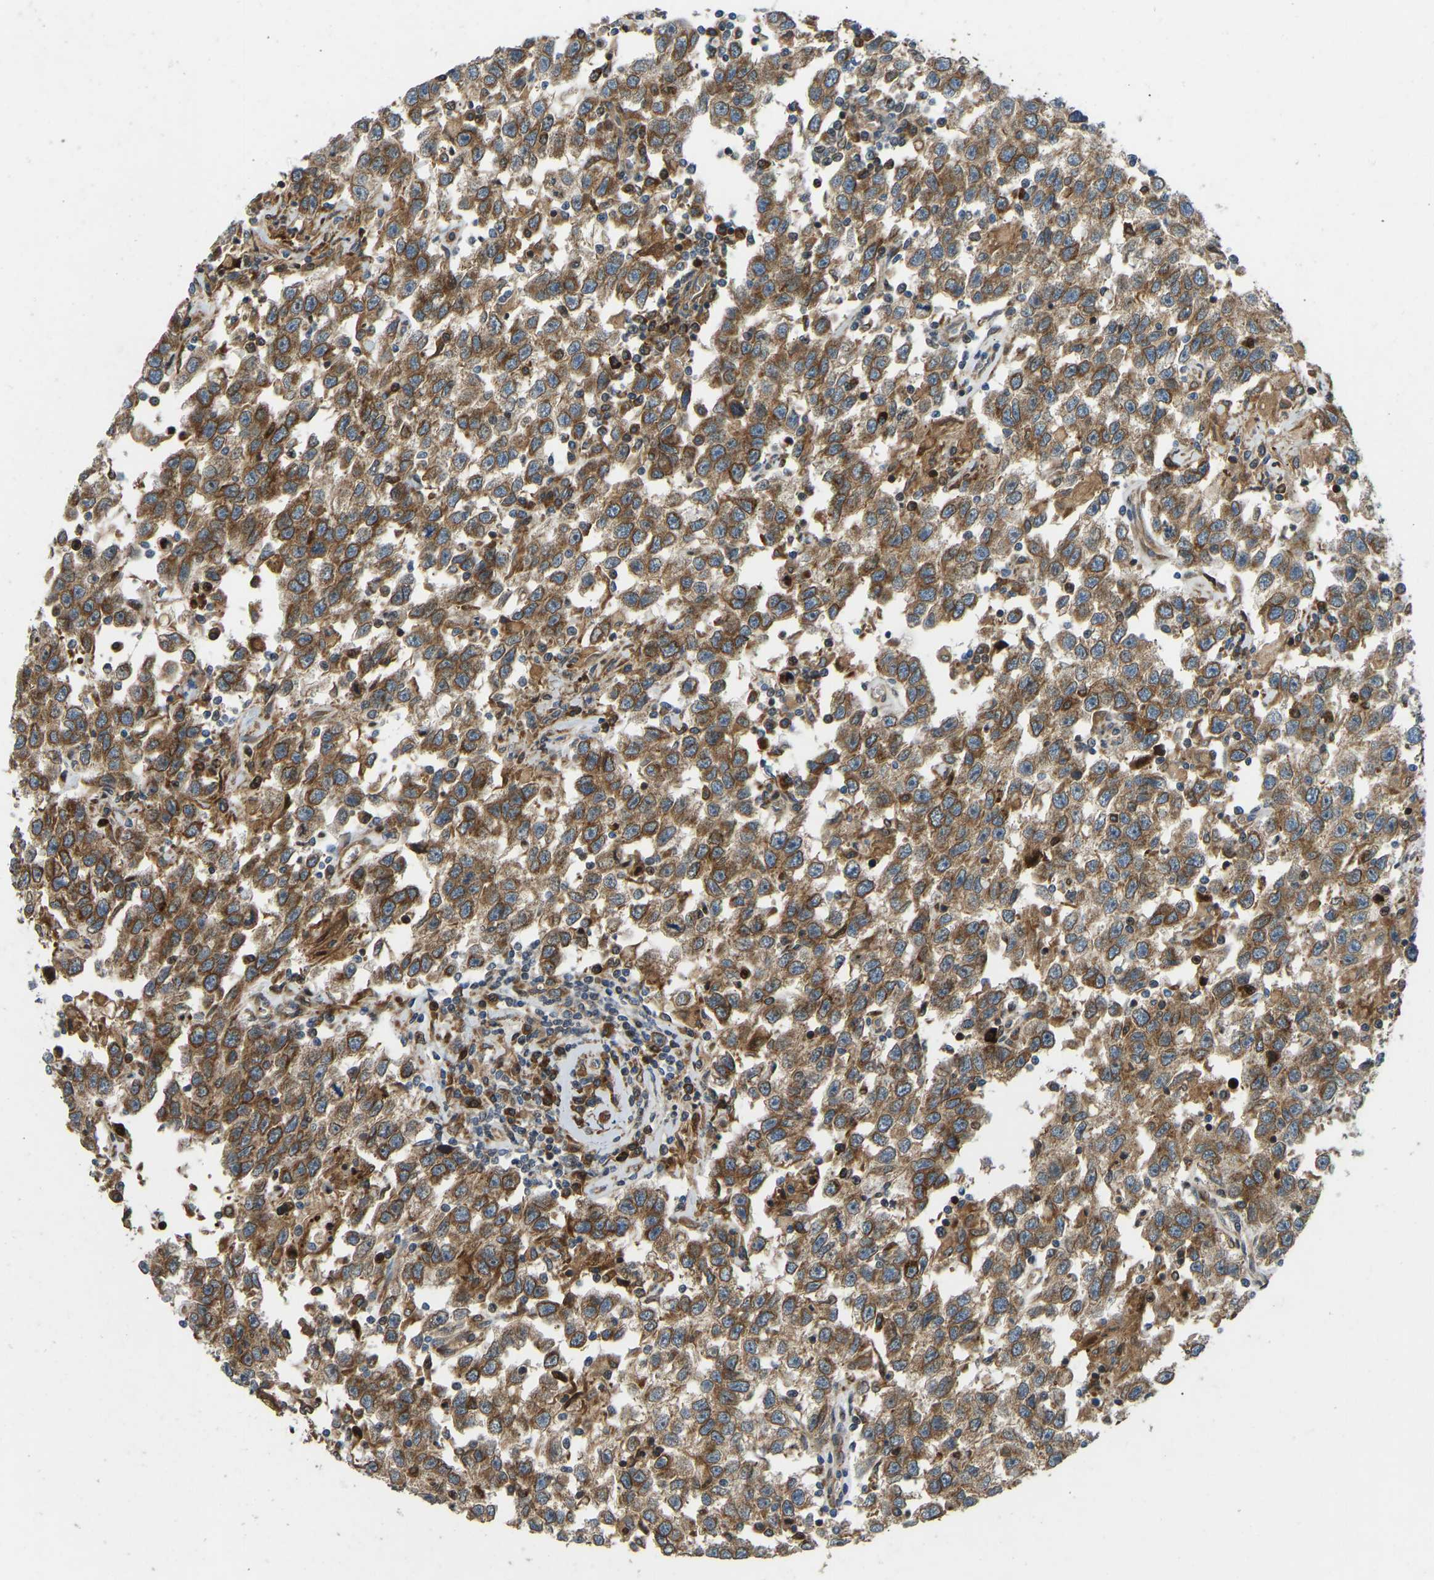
{"staining": {"intensity": "moderate", "quantity": ">75%", "location": "cytoplasmic/membranous"}, "tissue": "testis cancer", "cell_type": "Tumor cells", "image_type": "cancer", "snomed": [{"axis": "morphology", "description": "Seminoma, NOS"}, {"axis": "topography", "description": "Testis"}], "caption": "High-power microscopy captured an IHC image of testis seminoma, revealing moderate cytoplasmic/membranous positivity in approximately >75% of tumor cells. The staining is performed using DAB brown chromogen to label protein expression. The nuclei are counter-stained blue using hematoxylin.", "gene": "OS9", "patient": {"sex": "male", "age": 41}}